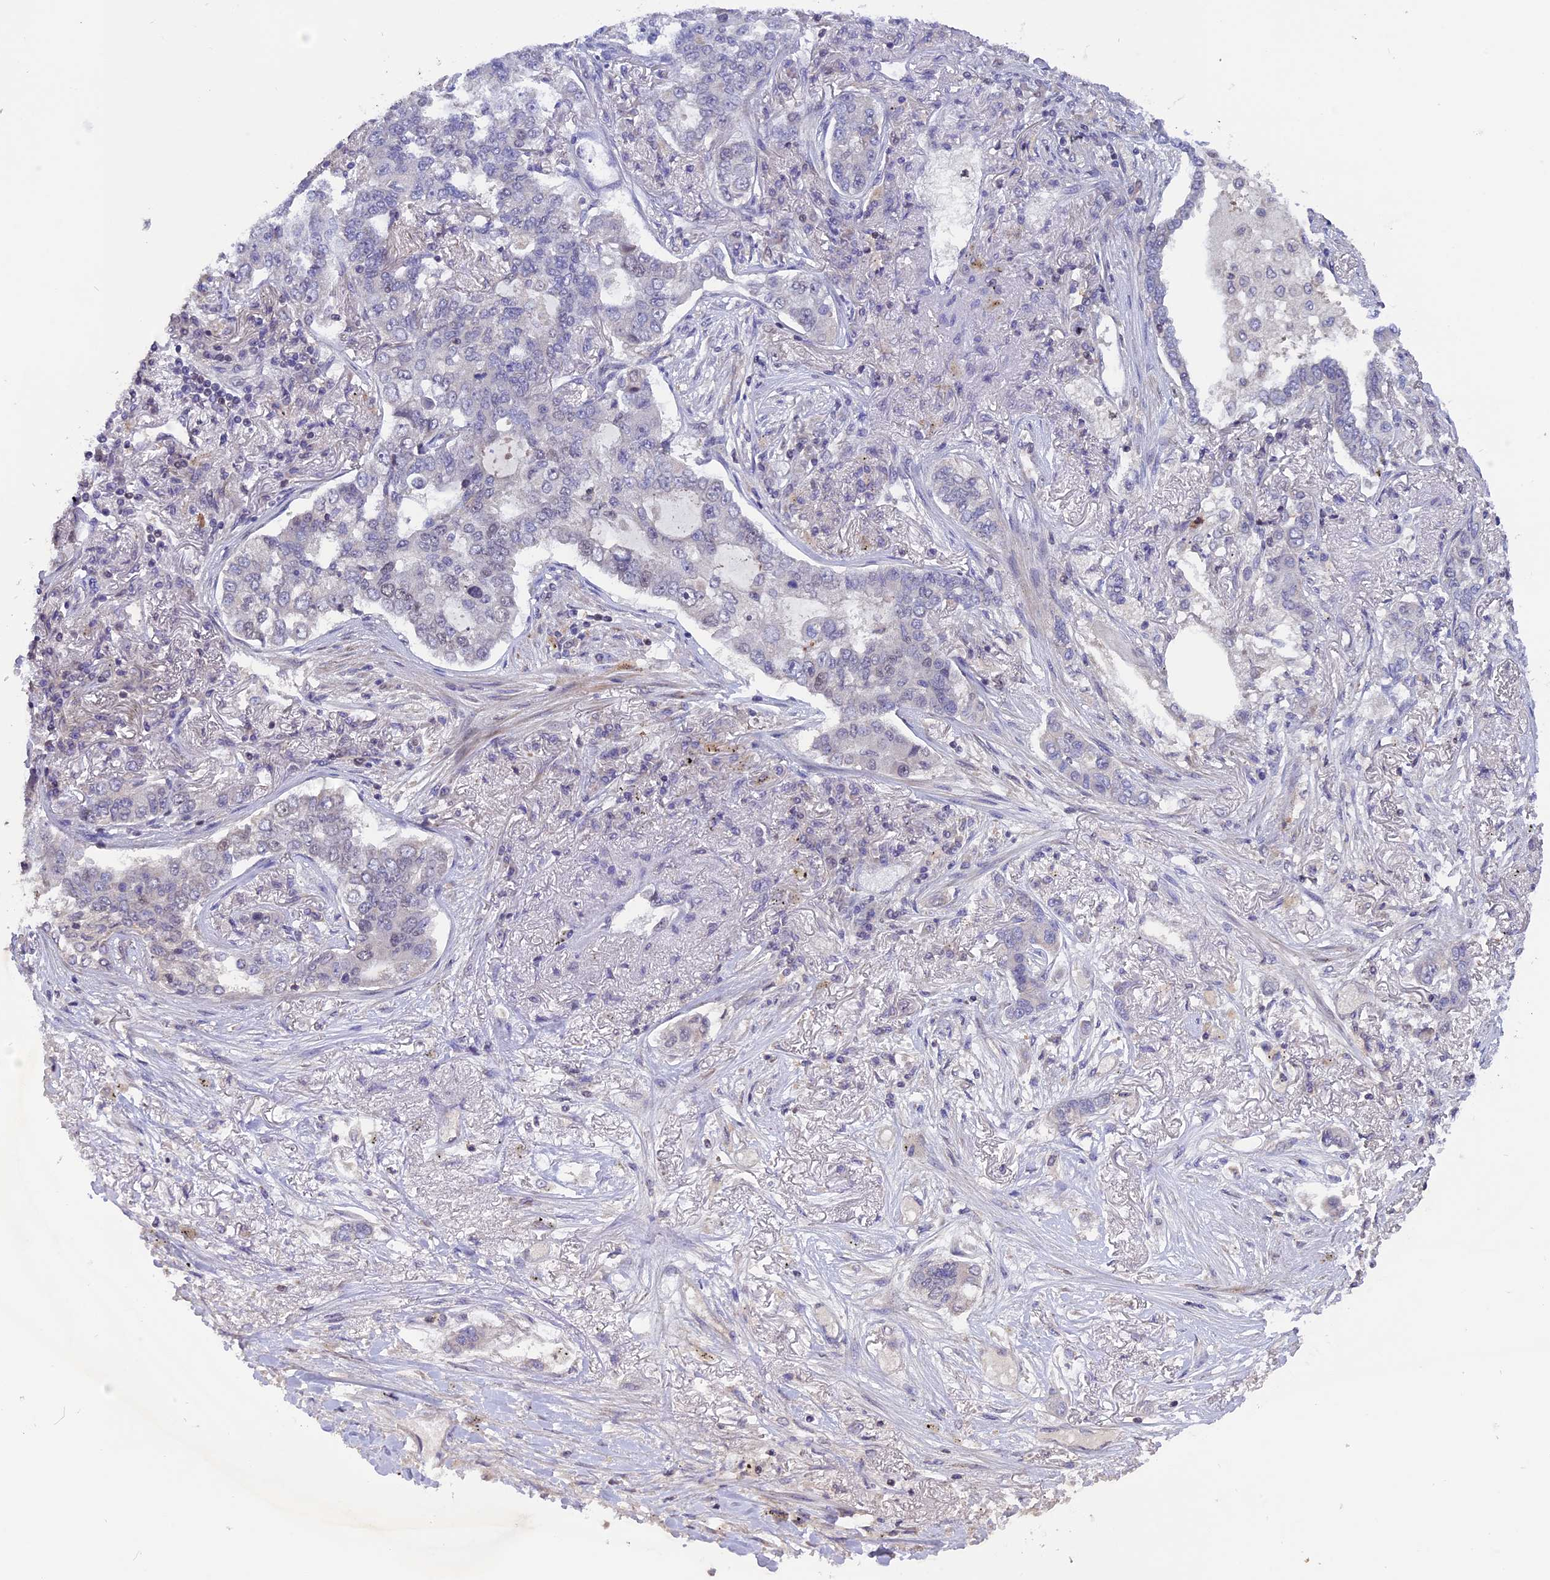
{"staining": {"intensity": "negative", "quantity": "none", "location": "none"}, "tissue": "lung cancer", "cell_type": "Tumor cells", "image_type": "cancer", "snomed": [{"axis": "morphology", "description": "Adenocarcinoma, NOS"}, {"axis": "topography", "description": "Lung"}], "caption": "Tumor cells are negative for protein expression in human lung cancer. Brightfield microscopy of IHC stained with DAB (3,3'-diaminobenzidine) (brown) and hematoxylin (blue), captured at high magnification.", "gene": "RFC5", "patient": {"sex": "male", "age": 49}}